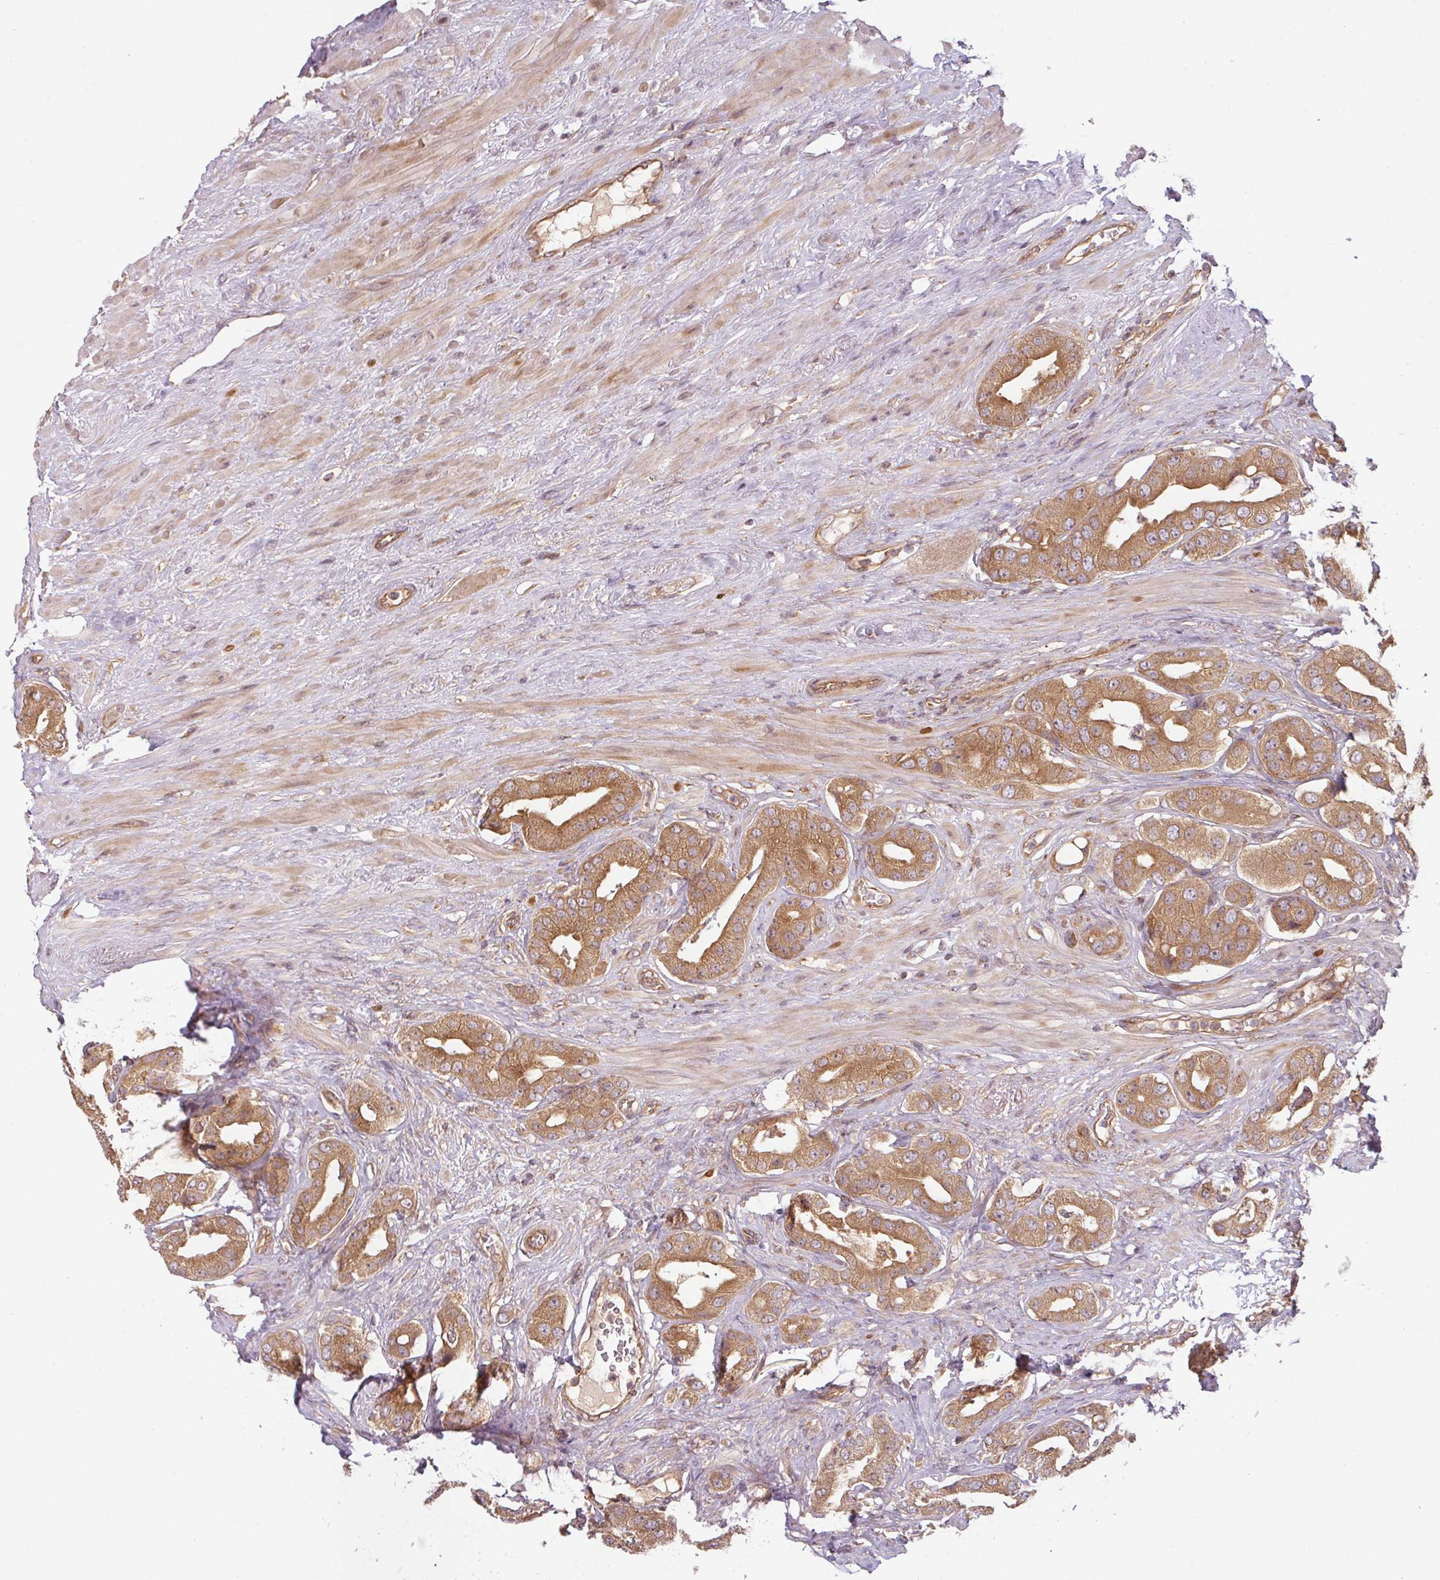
{"staining": {"intensity": "moderate", "quantity": ">75%", "location": "cytoplasmic/membranous"}, "tissue": "prostate cancer", "cell_type": "Tumor cells", "image_type": "cancer", "snomed": [{"axis": "morphology", "description": "Adenocarcinoma, High grade"}, {"axis": "topography", "description": "Prostate"}], "caption": "Tumor cells demonstrate moderate cytoplasmic/membranous expression in about >75% of cells in prostate cancer.", "gene": "RNF31", "patient": {"sex": "male", "age": 63}}